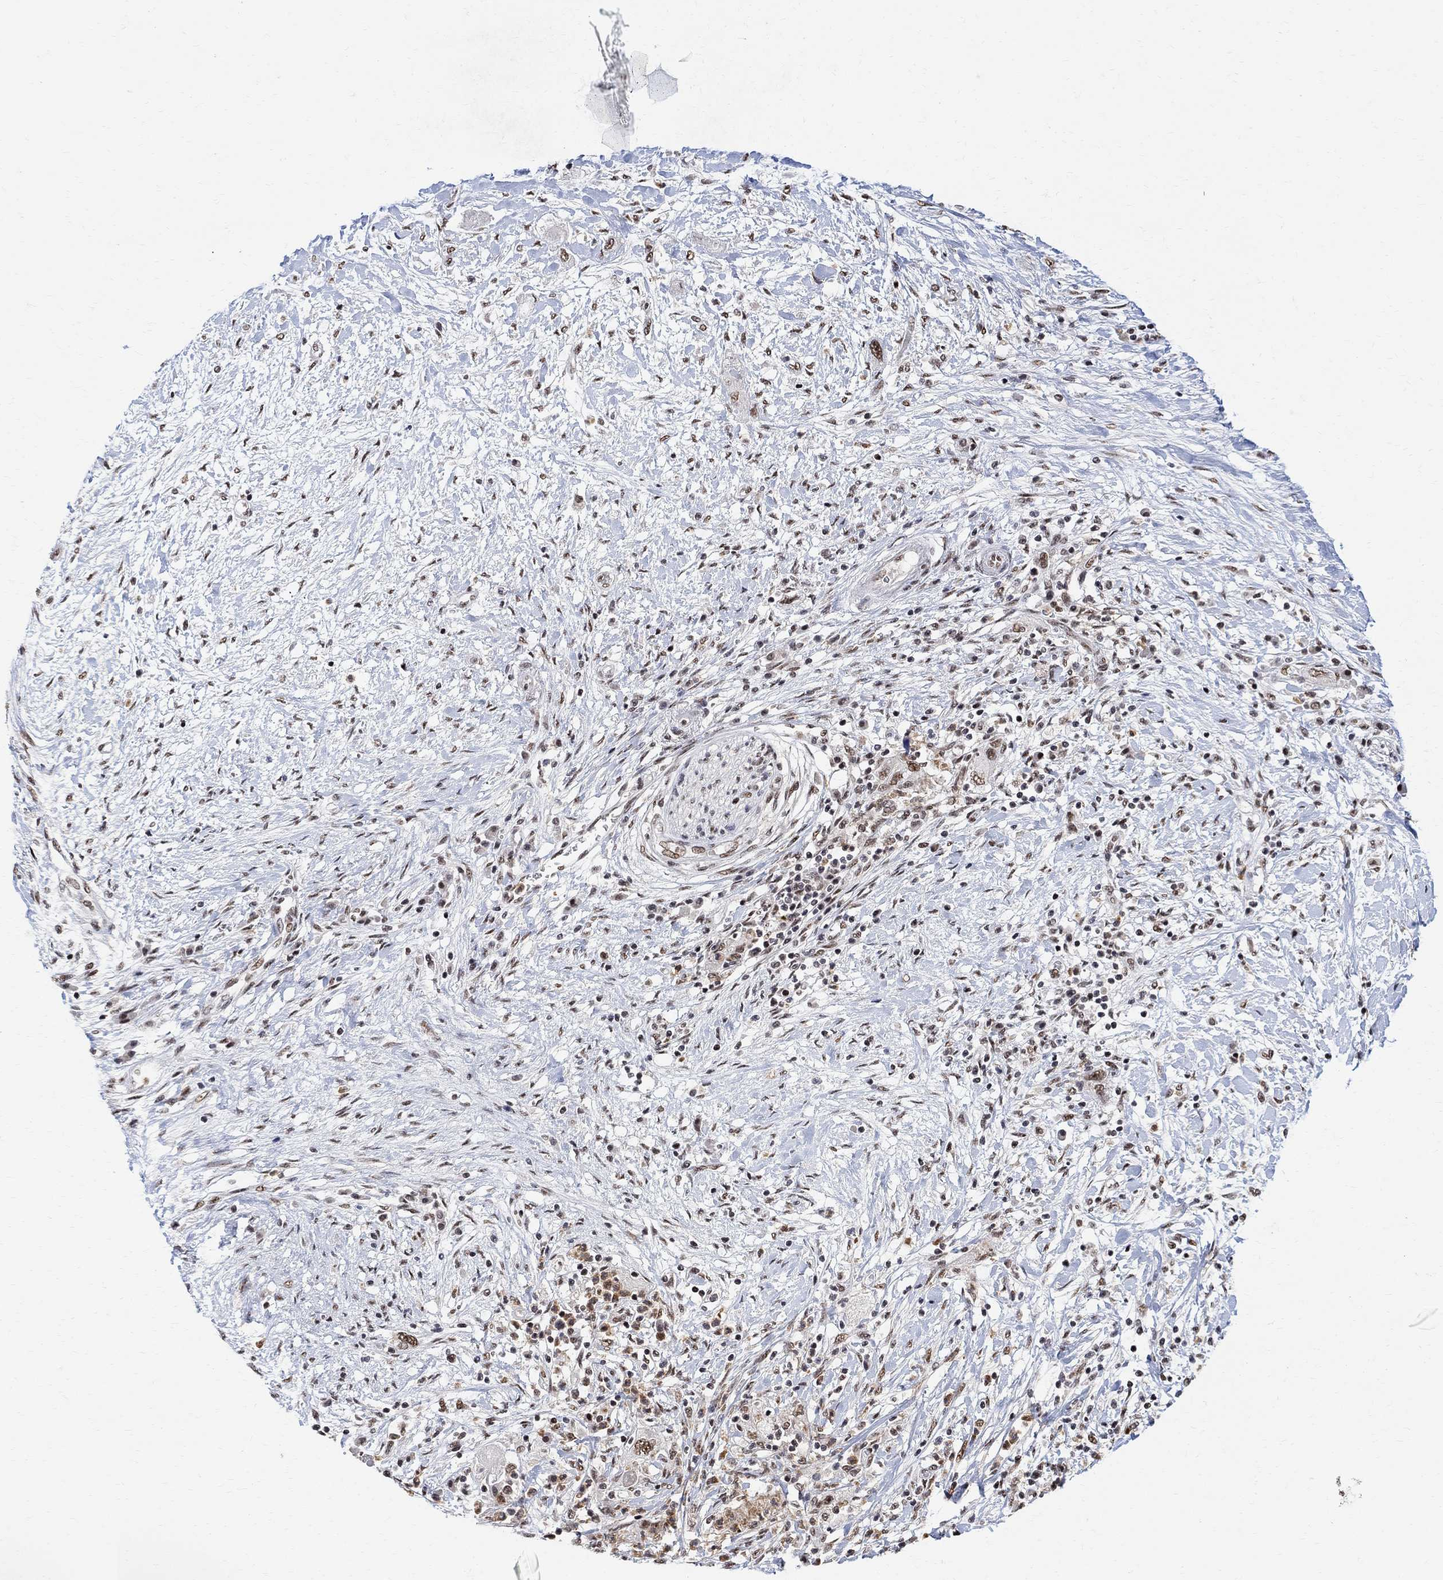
{"staining": {"intensity": "moderate", "quantity": ">75%", "location": "nuclear"}, "tissue": "pancreatic cancer", "cell_type": "Tumor cells", "image_type": "cancer", "snomed": [{"axis": "morphology", "description": "Adenocarcinoma, NOS"}, {"axis": "topography", "description": "Pancreas"}], "caption": "A brown stain shows moderate nuclear staining of a protein in human adenocarcinoma (pancreatic) tumor cells.", "gene": "E4F1", "patient": {"sex": "female", "age": 73}}